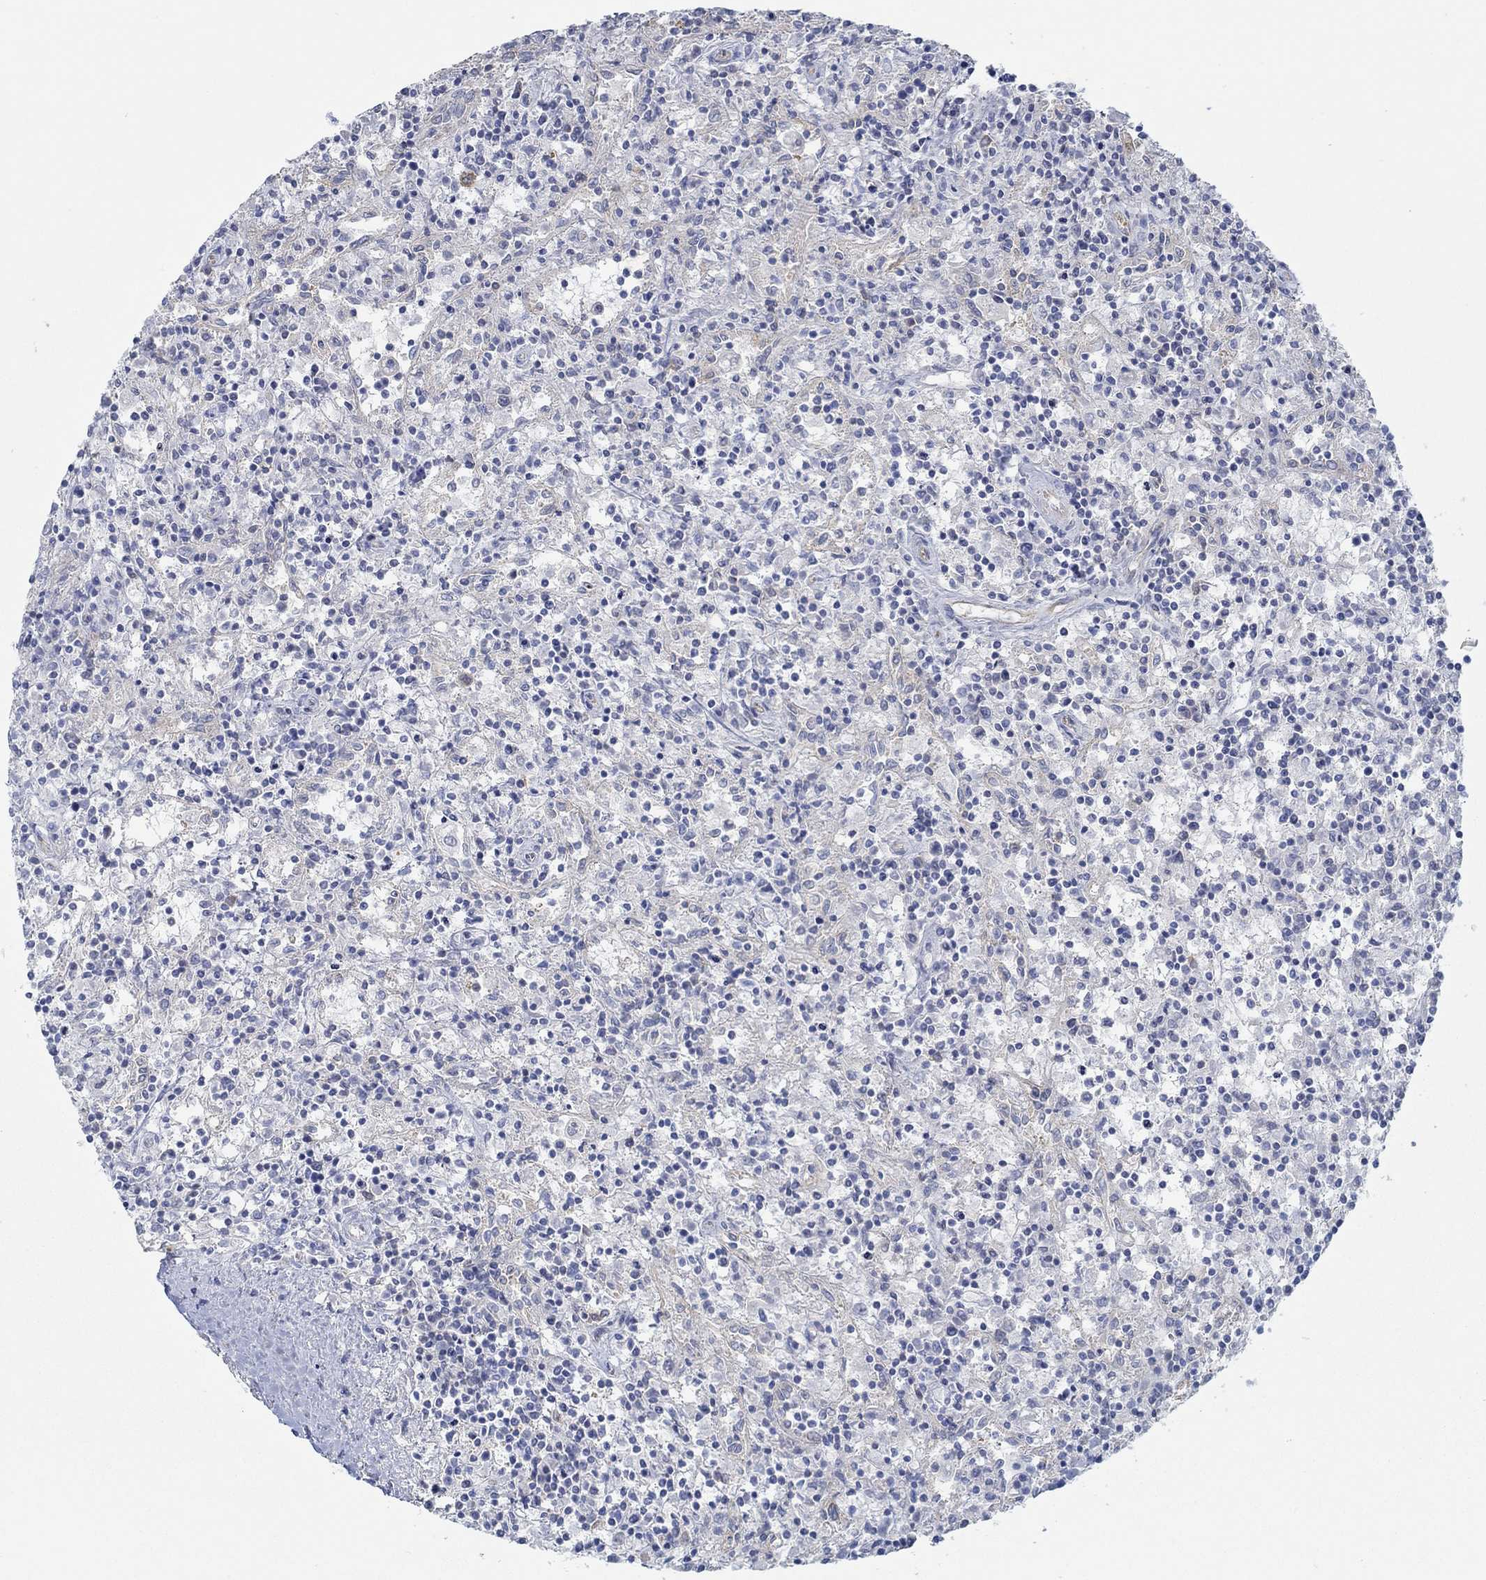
{"staining": {"intensity": "negative", "quantity": "none", "location": "none"}, "tissue": "lymphoma", "cell_type": "Tumor cells", "image_type": "cancer", "snomed": [{"axis": "morphology", "description": "Malignant lymphoma, non-Hodgkin's type, Low grade"}, {"axis": "topography", "description": "Spleen"}], "caption": "Immunohistochemistry micrograph of neoplastic tissue: human malignant lymphoma, non-Hodgkin's type (low-grade) stained with DAB (3,3'-diaminobenzidine) reveals no significant protein expression in tumor cells.", "gene": "SPAG9", "patient": {"sex": "male", "age": 62}}